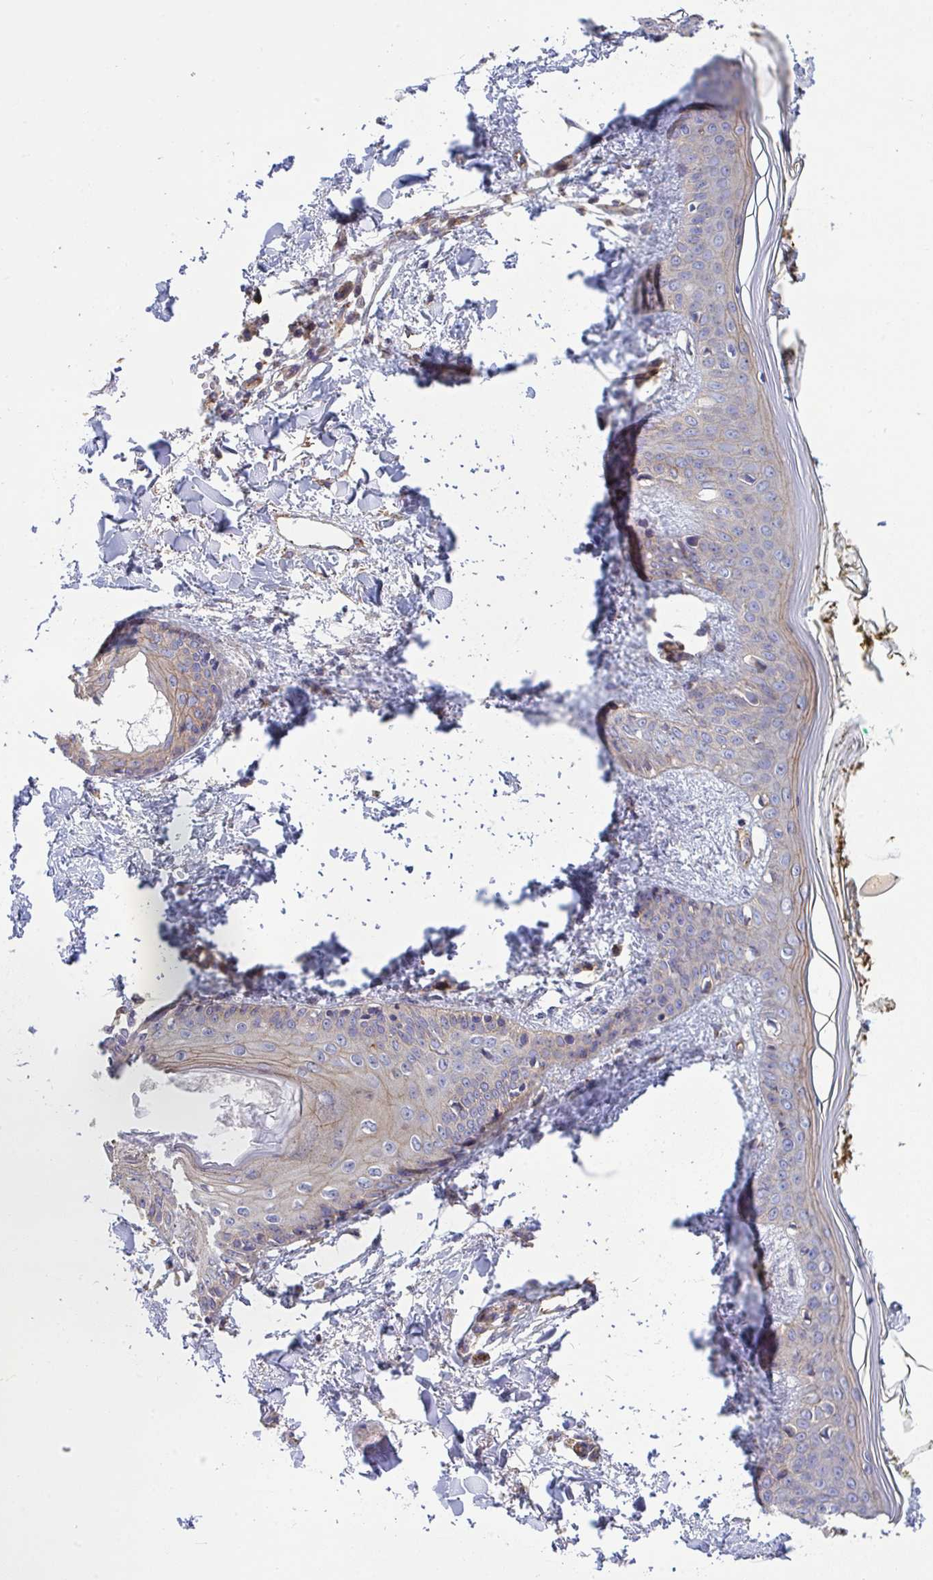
{"staining": {"intensity": "negative", "quantity": "none", "location": "none"}, "tissue": "skin", "cell_type": "Fibroblasts", "image_type": "normal", "snomed": [{"axis": "morphology", "description": "Normal tissue, NOS"}, {"axis": "topography", "description": "Skin"}], "caption": "This is a photomicrograph of immunohistochemistry staining of unremarkable skin, which shows no staining in fibroblasts. Nuclei are stained in blue.", "gene": "C4orf36", "patient": {"sex": "female", "age": 34}}